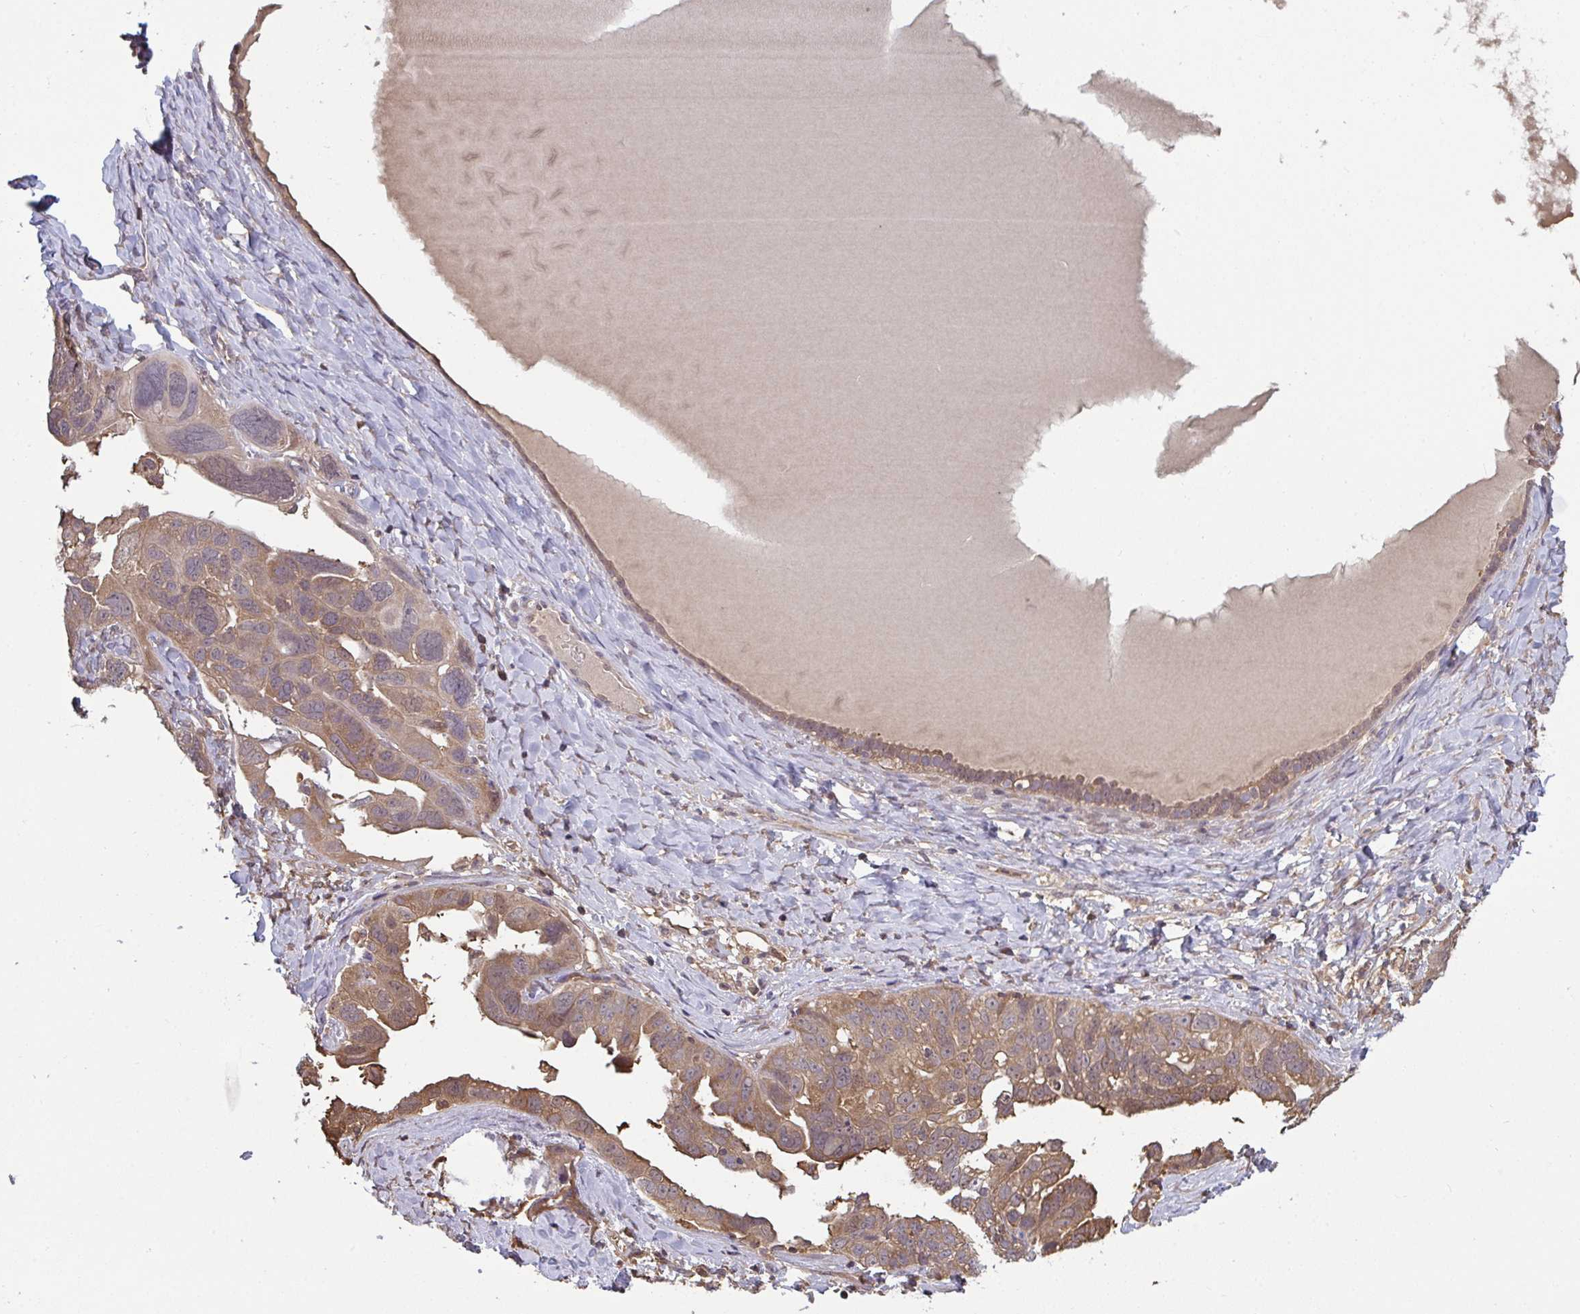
{"staining": {"intensity": "moderate", "quantity": ">75%", "location": "cytoplasmic/membranous"}, "tissue": "ovarian cancer", "cell_type": "Tumor cells", "image_type": "cancer", "snomed": [{"axis": "morphology", "description": "Cystadenocarcinoma, serous, NOS"}, {"axis": "topography", "description": "Ovary"}], "caption": "Ovarian cancer stained for a protein reveals moderate cytoplasmic/membranous positivity in tumor cells. (DAB (3,3'-diaminobenzidine) IHC with brightfield microscopy, high magnification).", "gene": "TTC9C", "patient": {"sex": "female", "age": 79}}